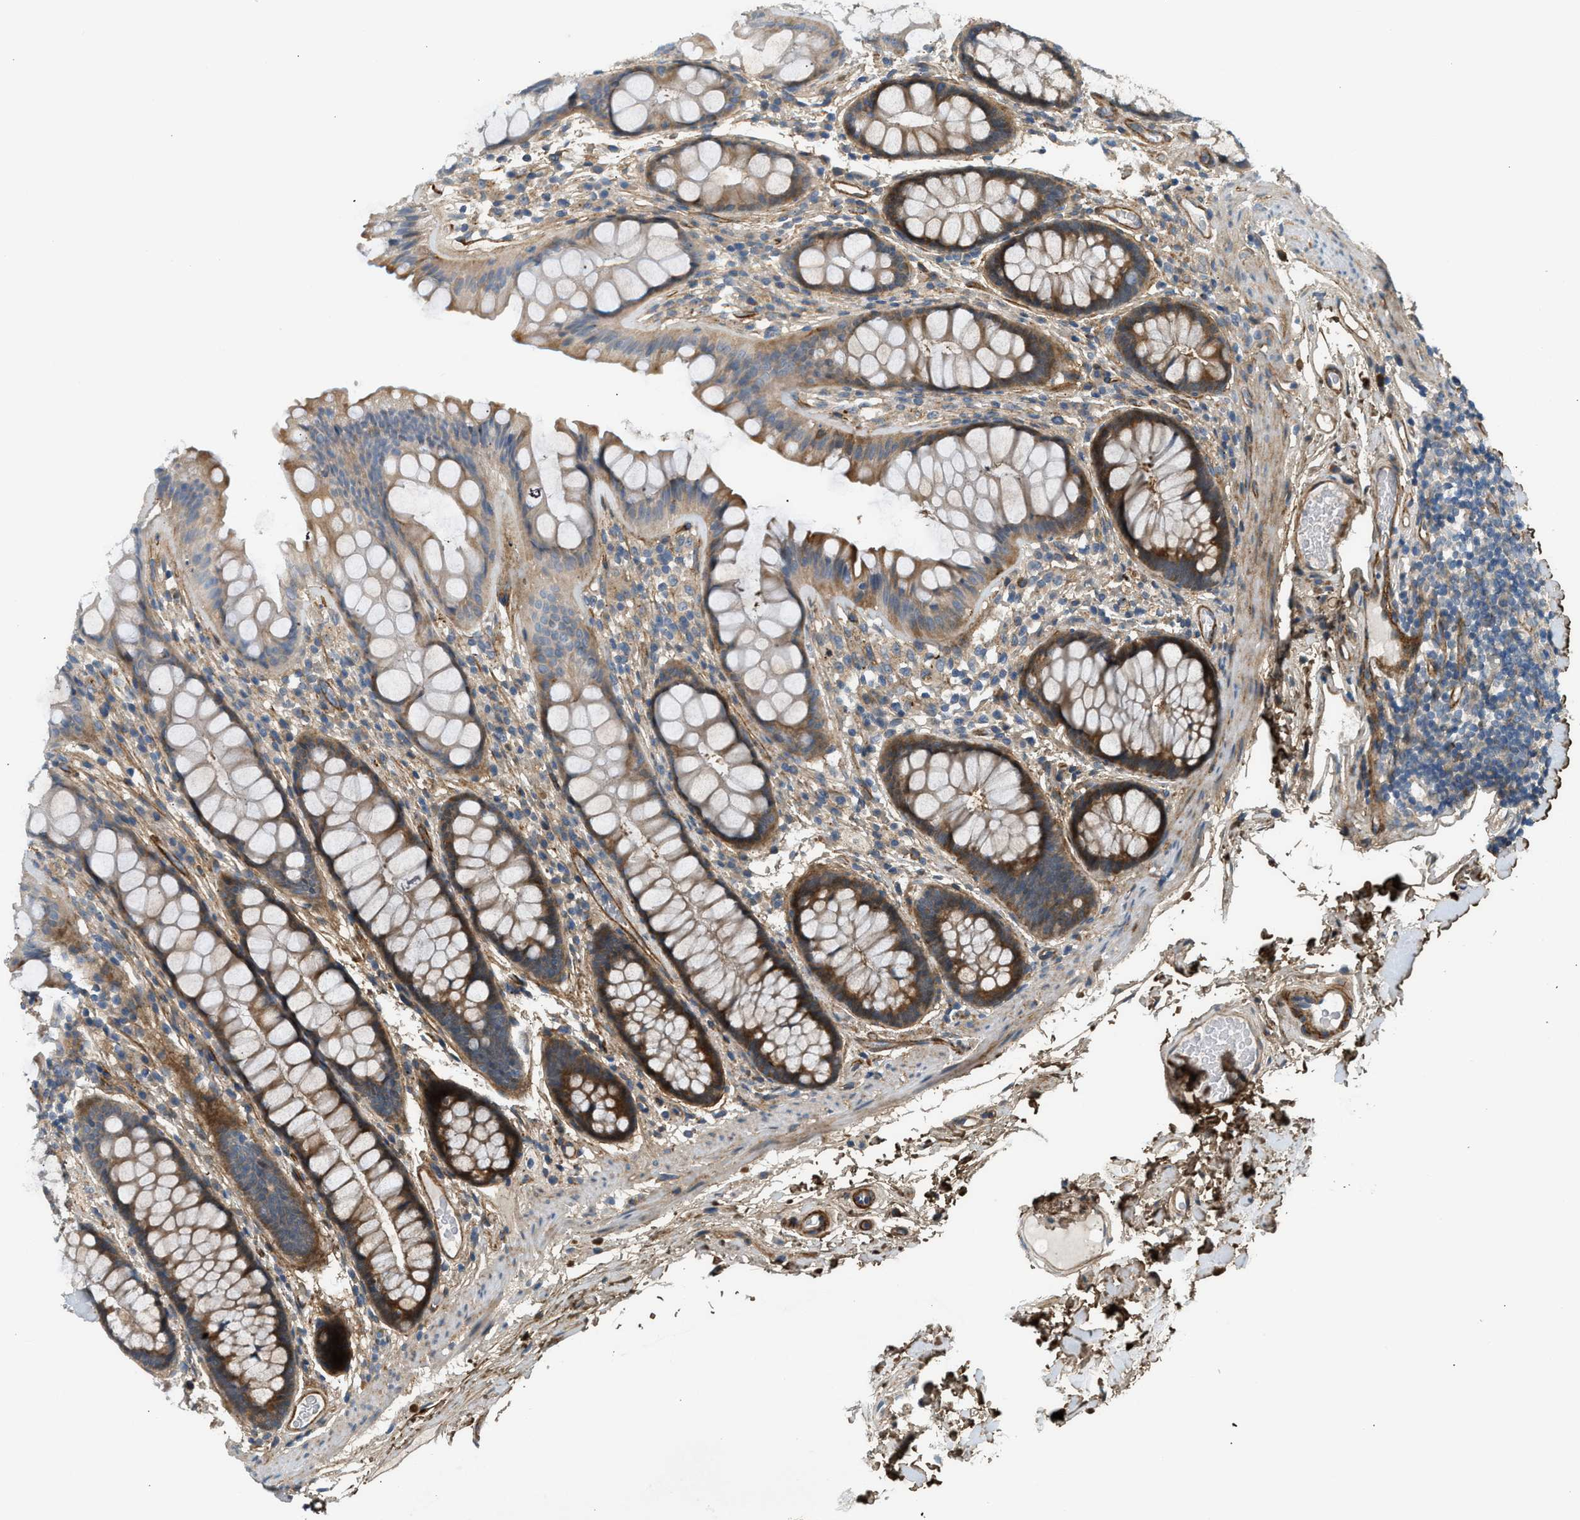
{"staining": {"intensity": "moderate", "quantity": ">75%", "location": "cytoplasmic/membranous"}, "tissue": "colon", "cell_type": "Endothelial cells", "image_type": "normal", "snomed": [{"axis": "morphology", "description": "Normal tissue, NOS"}, {"axis": "topography", "description": "Colon"}], "caption": "A medium amount of moderate cytoplasmic/membranous staining is identified in approximately >75% of endothelial cells in benign colon.", "gene": "EDNRA", "patient": {"sex": "female", "age": 56}}